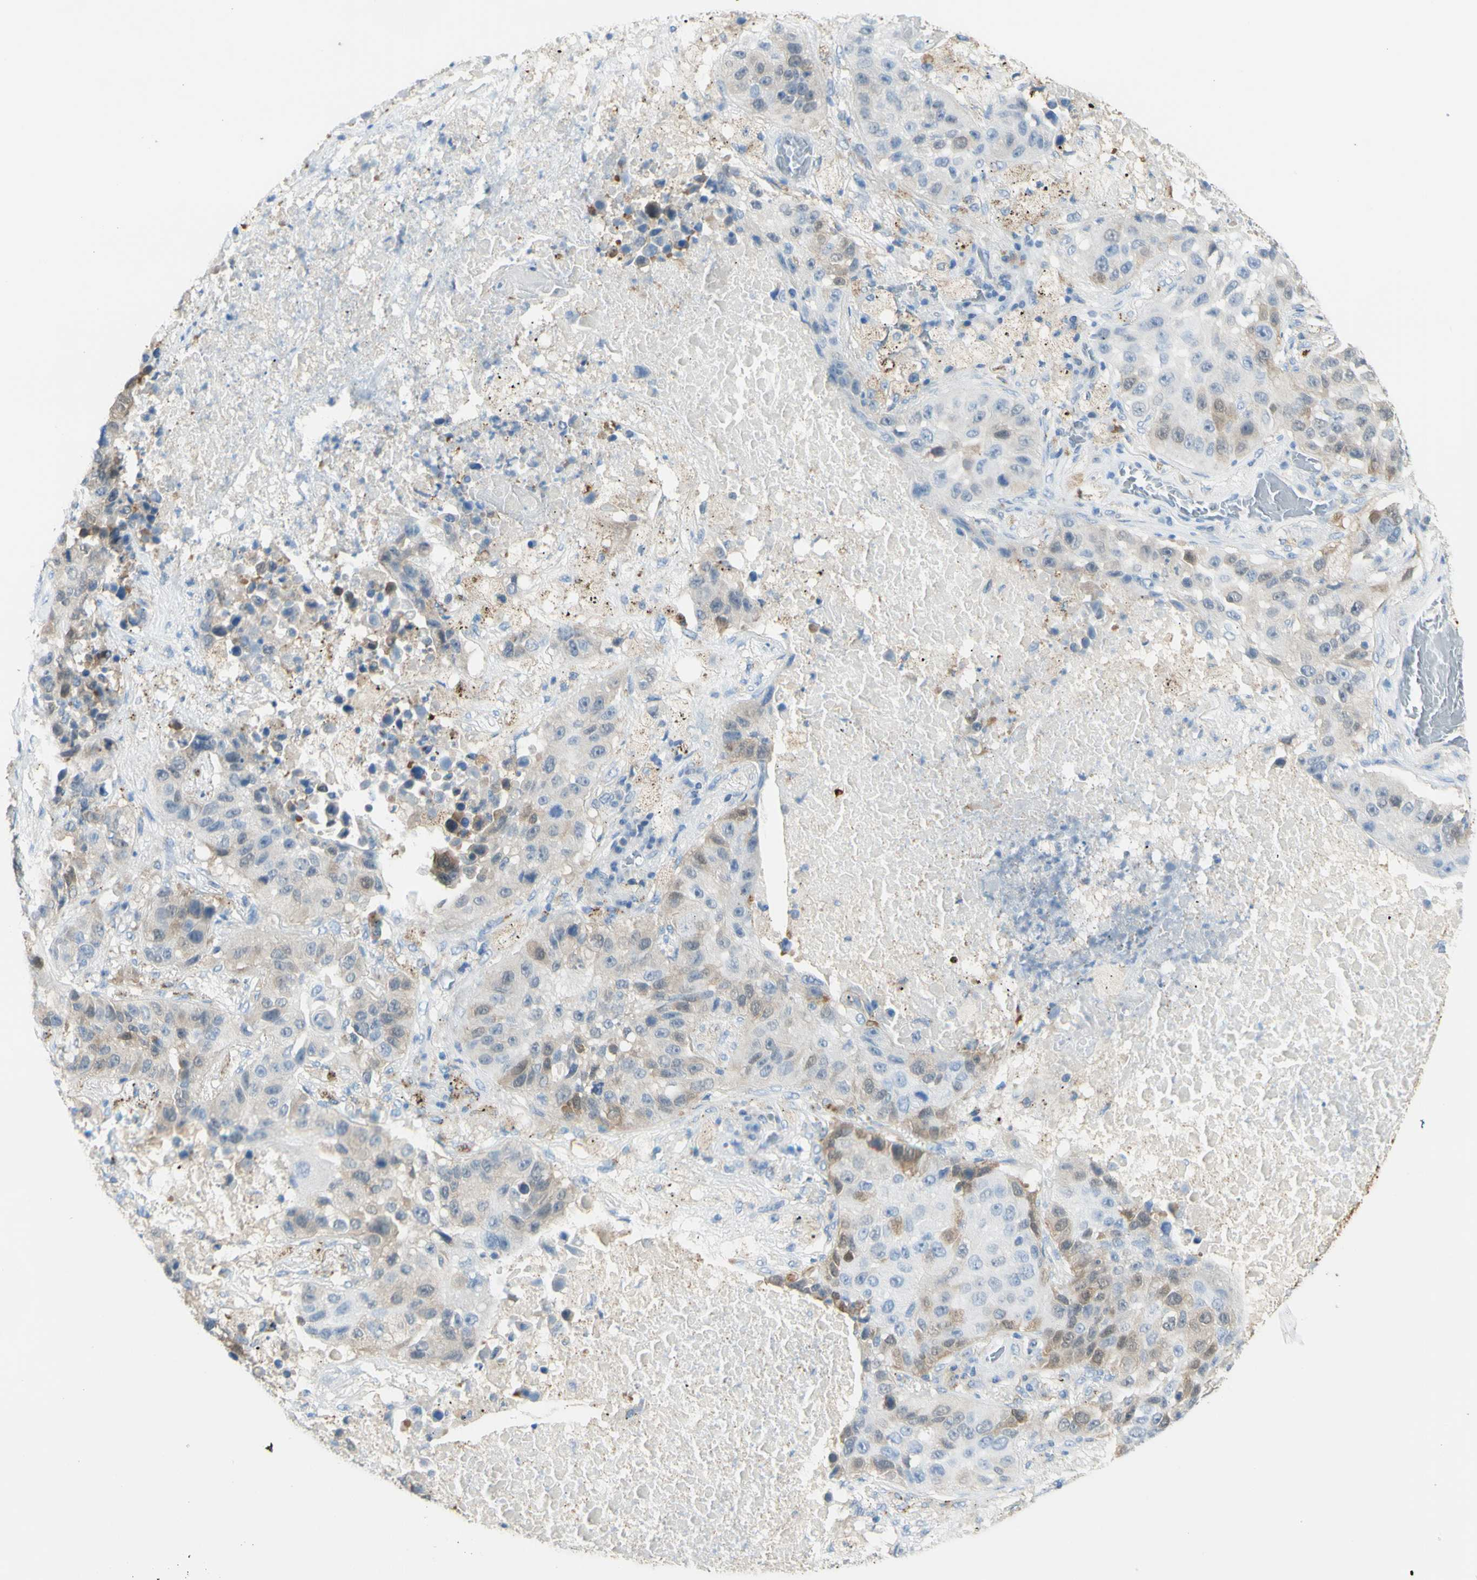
{"staining": {"intensity": "weak", "quantity": "25%-75%", "location": "cytoplasmic/membranous"}, "tissue": "lung cancer", "cell_type": "Tumor cells", "image_type": "cancer", "snomed": [{"axis": "morphology", "description": "Squamous cell carcinoma, NOS"}, {"axis": "topography", "description": "Lung"}], "caption": "This image shows immunohistochemistry (IHC) staining of lung cancer (squamous cell carcinoma), with low weak cytoplasmic/membranous staining in about 25%-75% of tumor cells.", "gene": "TSPAN1", "patient": {"sex": "male", "age": 57}}